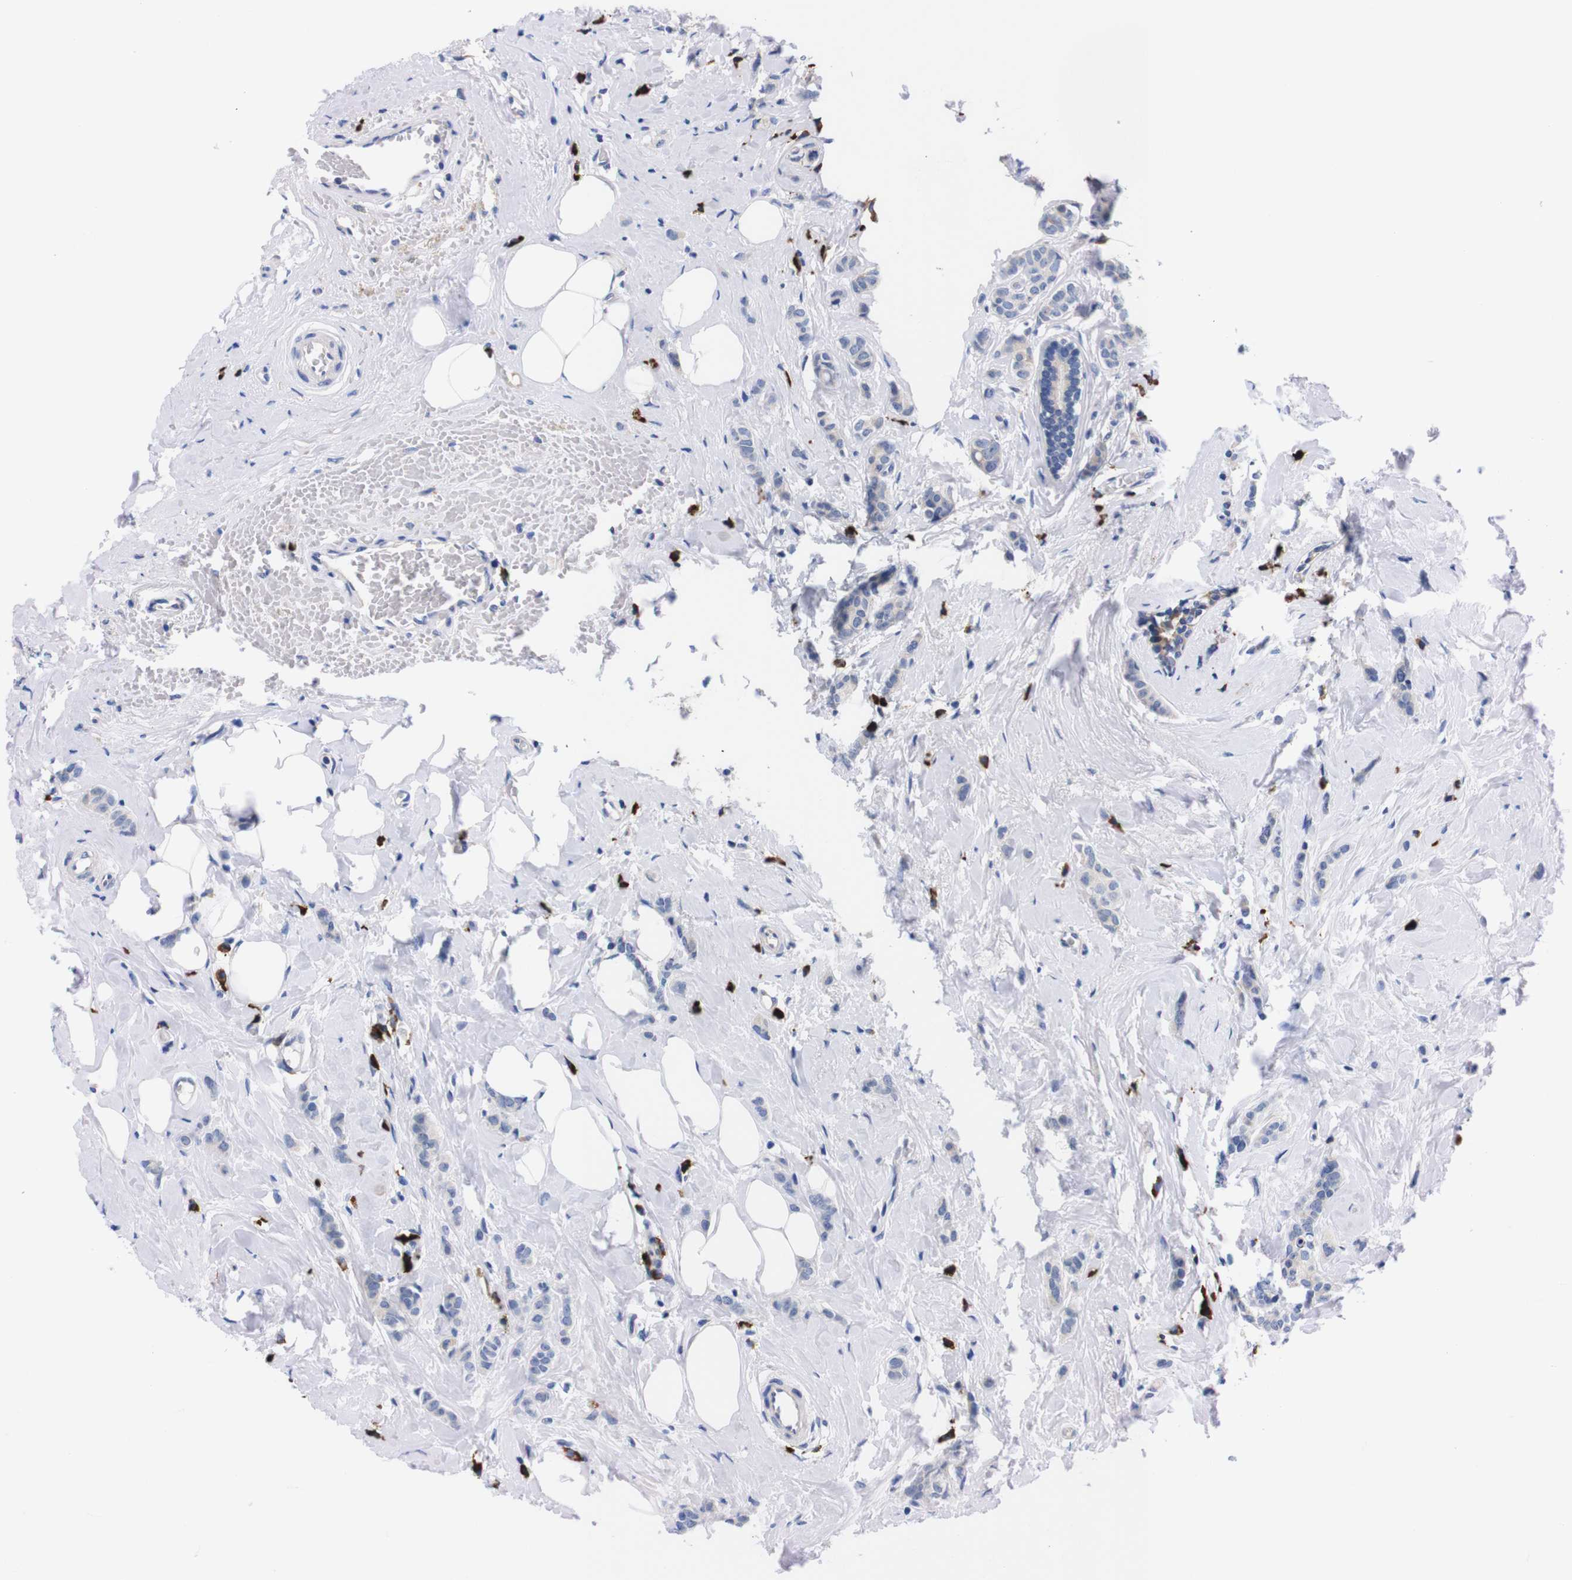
{"staining": {"intensity": "negative", "quantity": "none", "location": "none"}, "tissue": "breast cancer", "cell_type": "Tumor cells", "image_type": "cancer", "snomed": [{"axis": "morphology", "description": "Lobular carcinoma"}, {"axis": "topography", "description": "Breast"}], "caption": "Tumor cells are negative for protein expression in human breast lobular carcinoma.", "gene": "NEBL", "patient": {"sex": "female", "age": 60}}